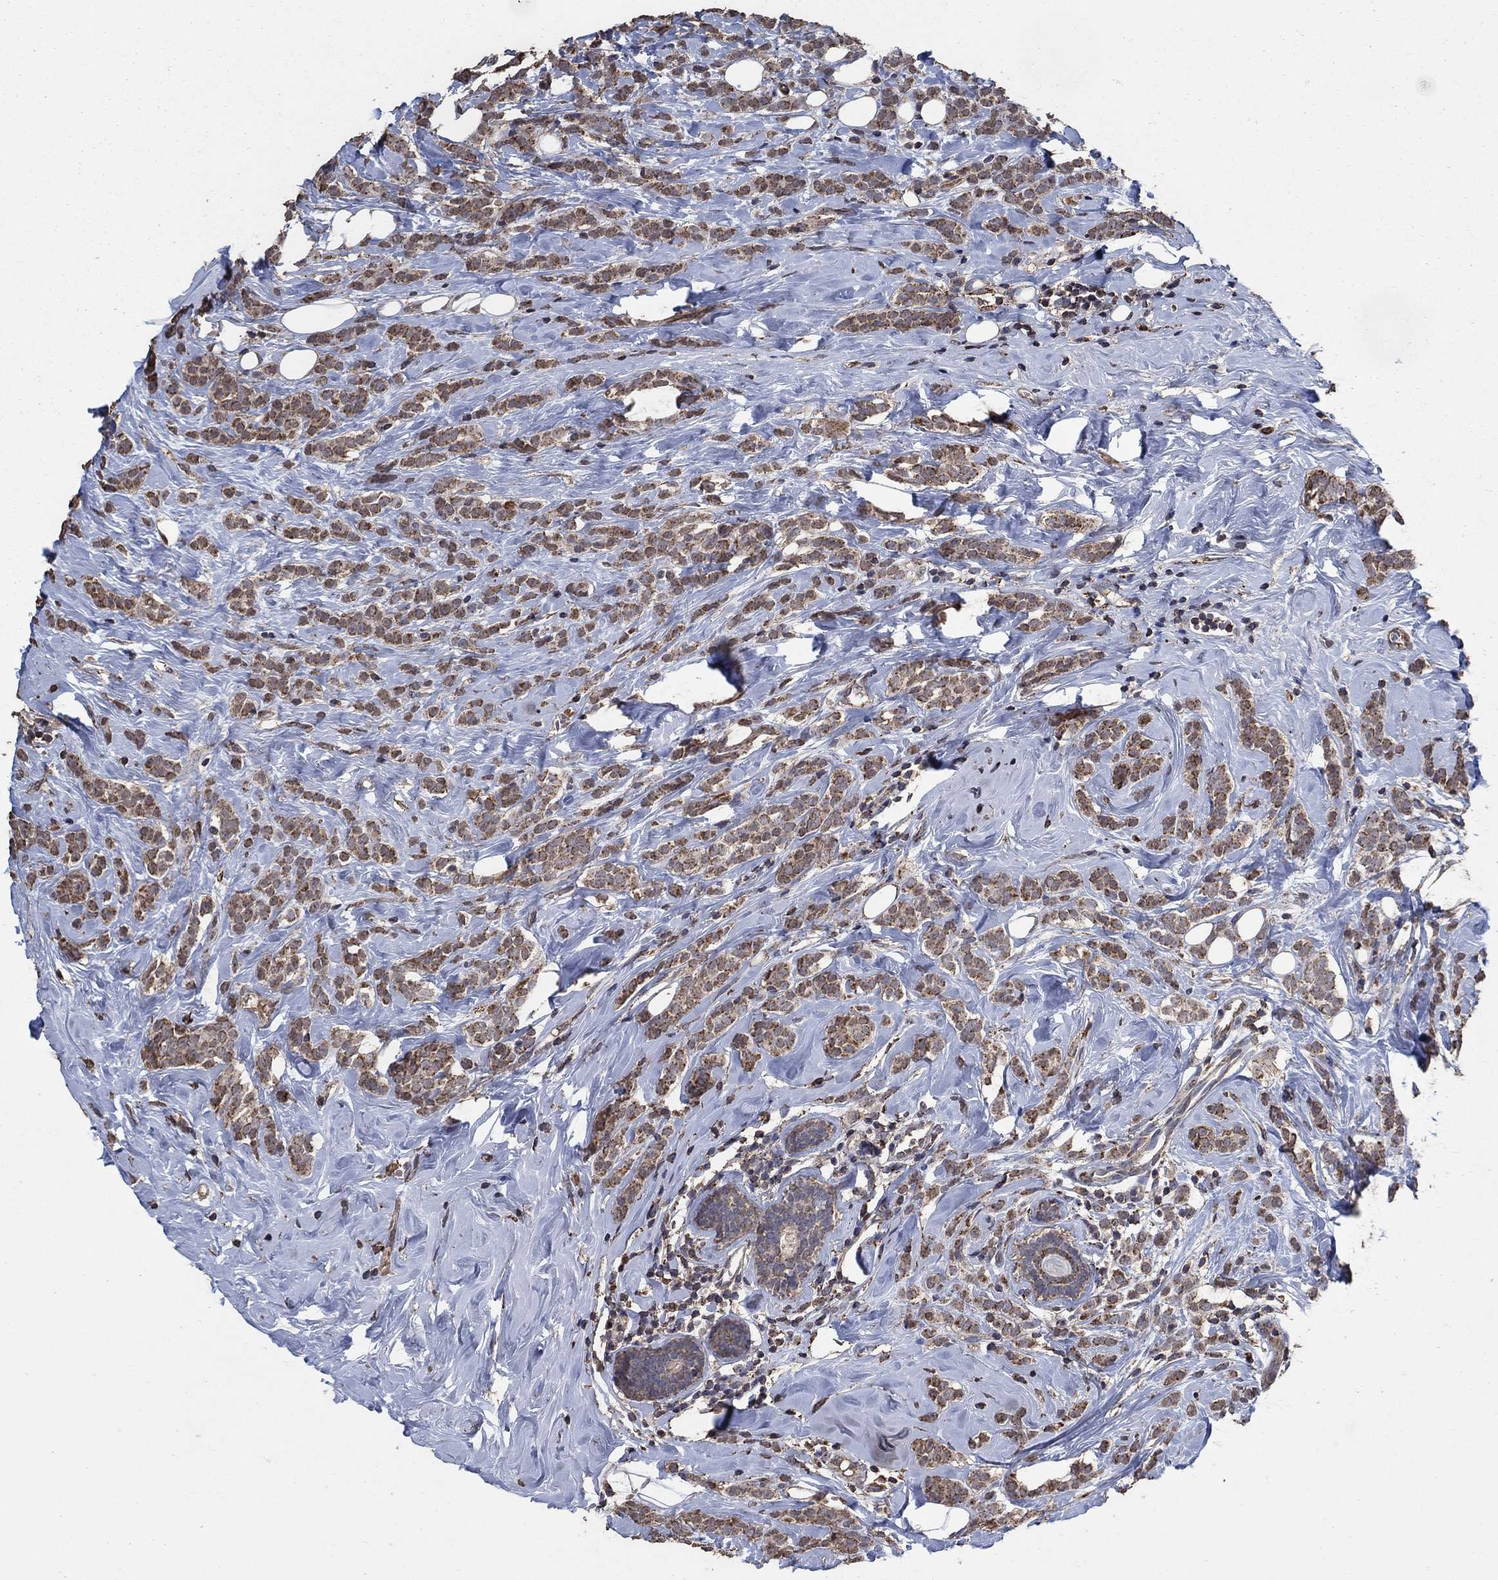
{"staining": {"intensity": "moderate", "quantity": ">75%", "location": "cytoplasmic/membranous"}, "tissue": "breast cancer", "cell_type": "Tumor cells", "image_type": "cancer", "snomed": [{"axis": "morphology", "description": "Lobular carcinoma"}, {"axis": "topography", "description": "Breast"}], "caption": "A medium amount of moderate cytoplasmic/membranous positivity is identified in about >75% of tumor cells in breast cancer (lobular carcinoma) tissue.", "gene": "MRPS24", "patient": {"sex": "female", "age": 49}}